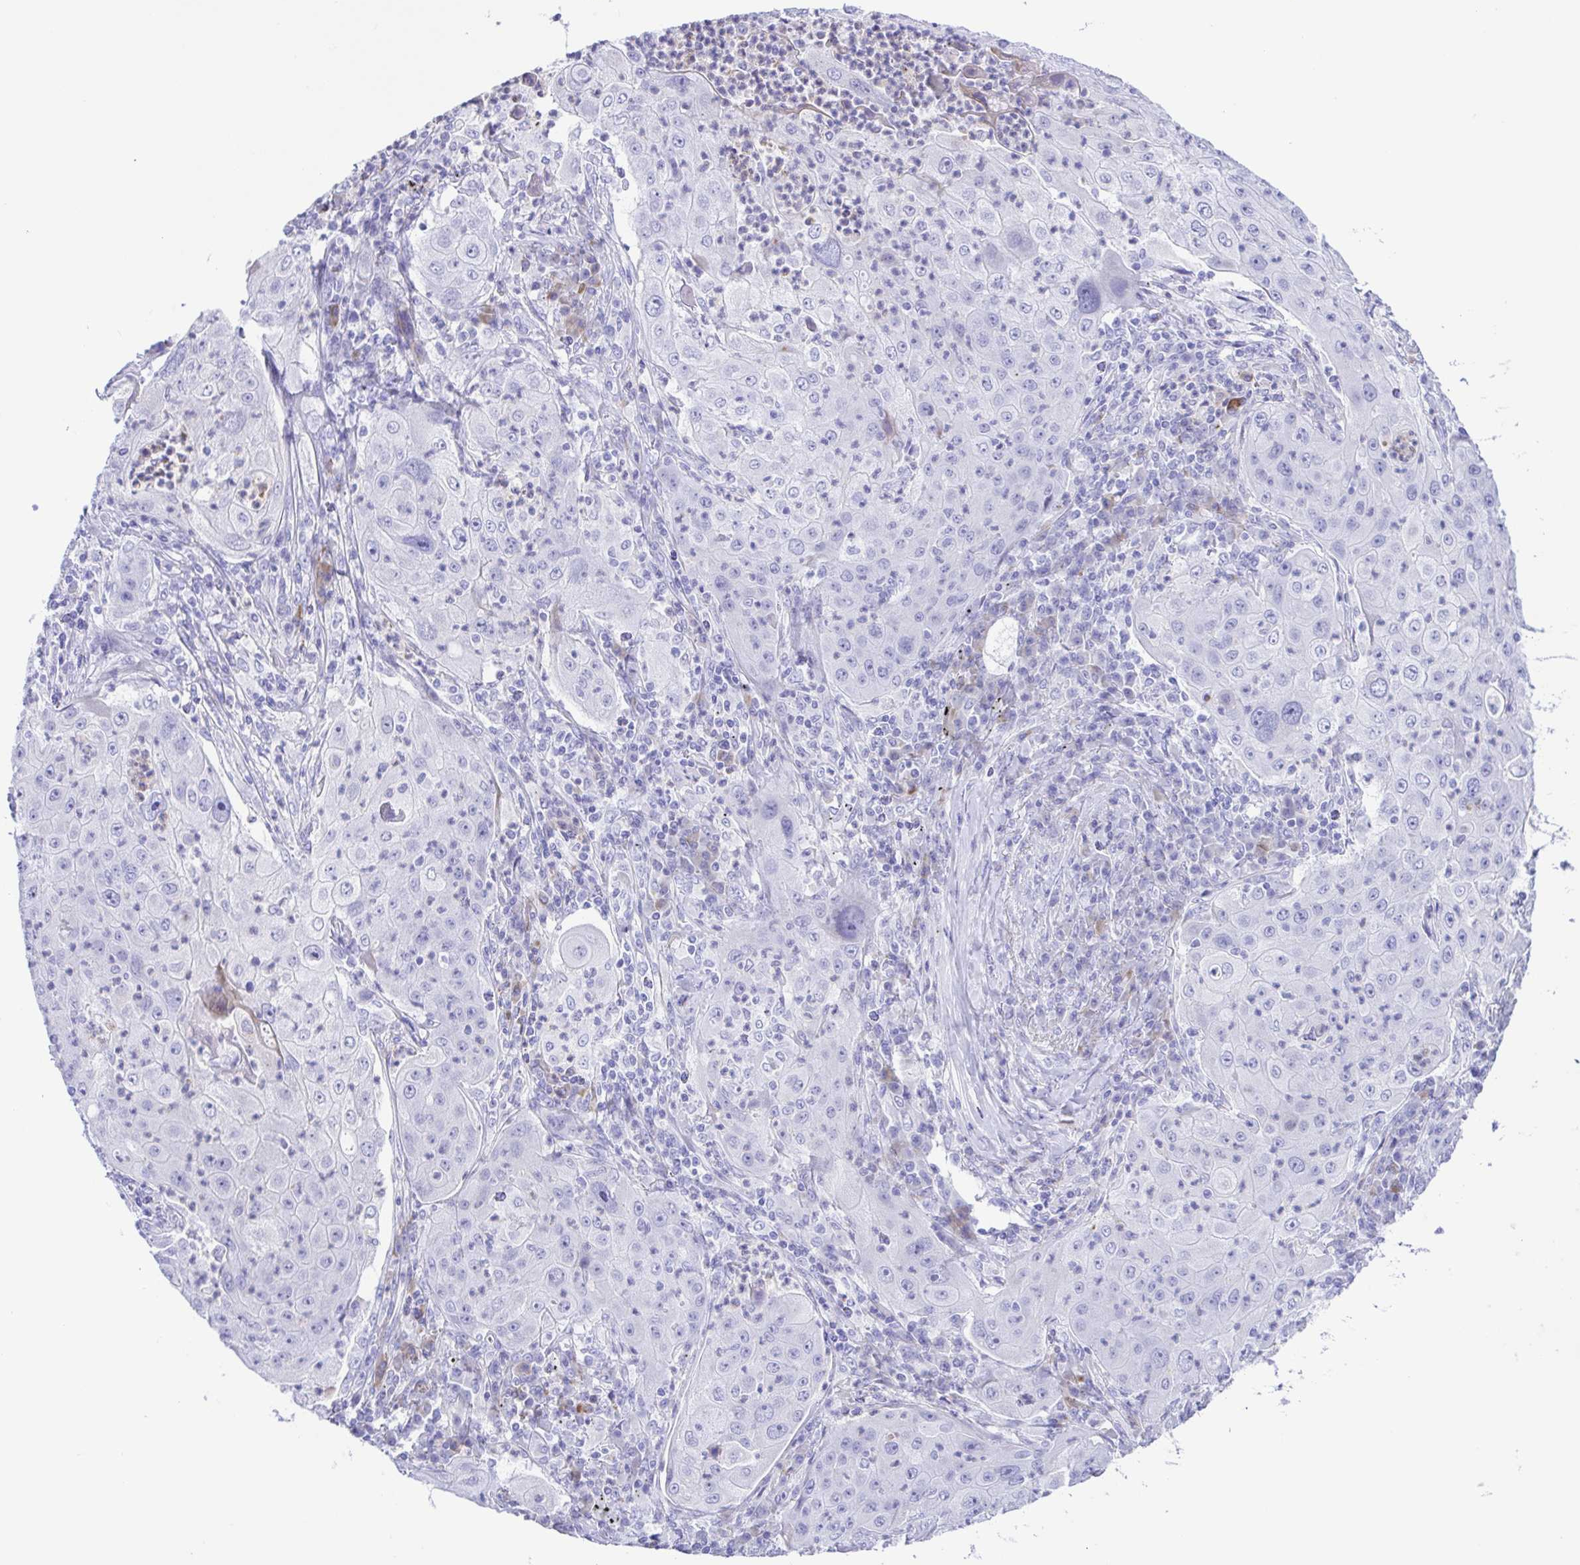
{"staining": {"intensity": "negative", "quantity": "none", "location": "none"}, "tissue": "lung cancer", "cell_type": "Tumor cells", "image_type": "cancer", "snomed": [{"axis": "morphology", "description": "Squamous cell carcinoma, NOS"}, {"axis": "topography", "description": "Lung"}], "caption": "Lung cancer (squamous cell carcinoma) was stained to show a protein in brown. There is no significant positivity in tumor cells.", "gene": "GPR17", "patient": {"sex": "female", "age": 59}}